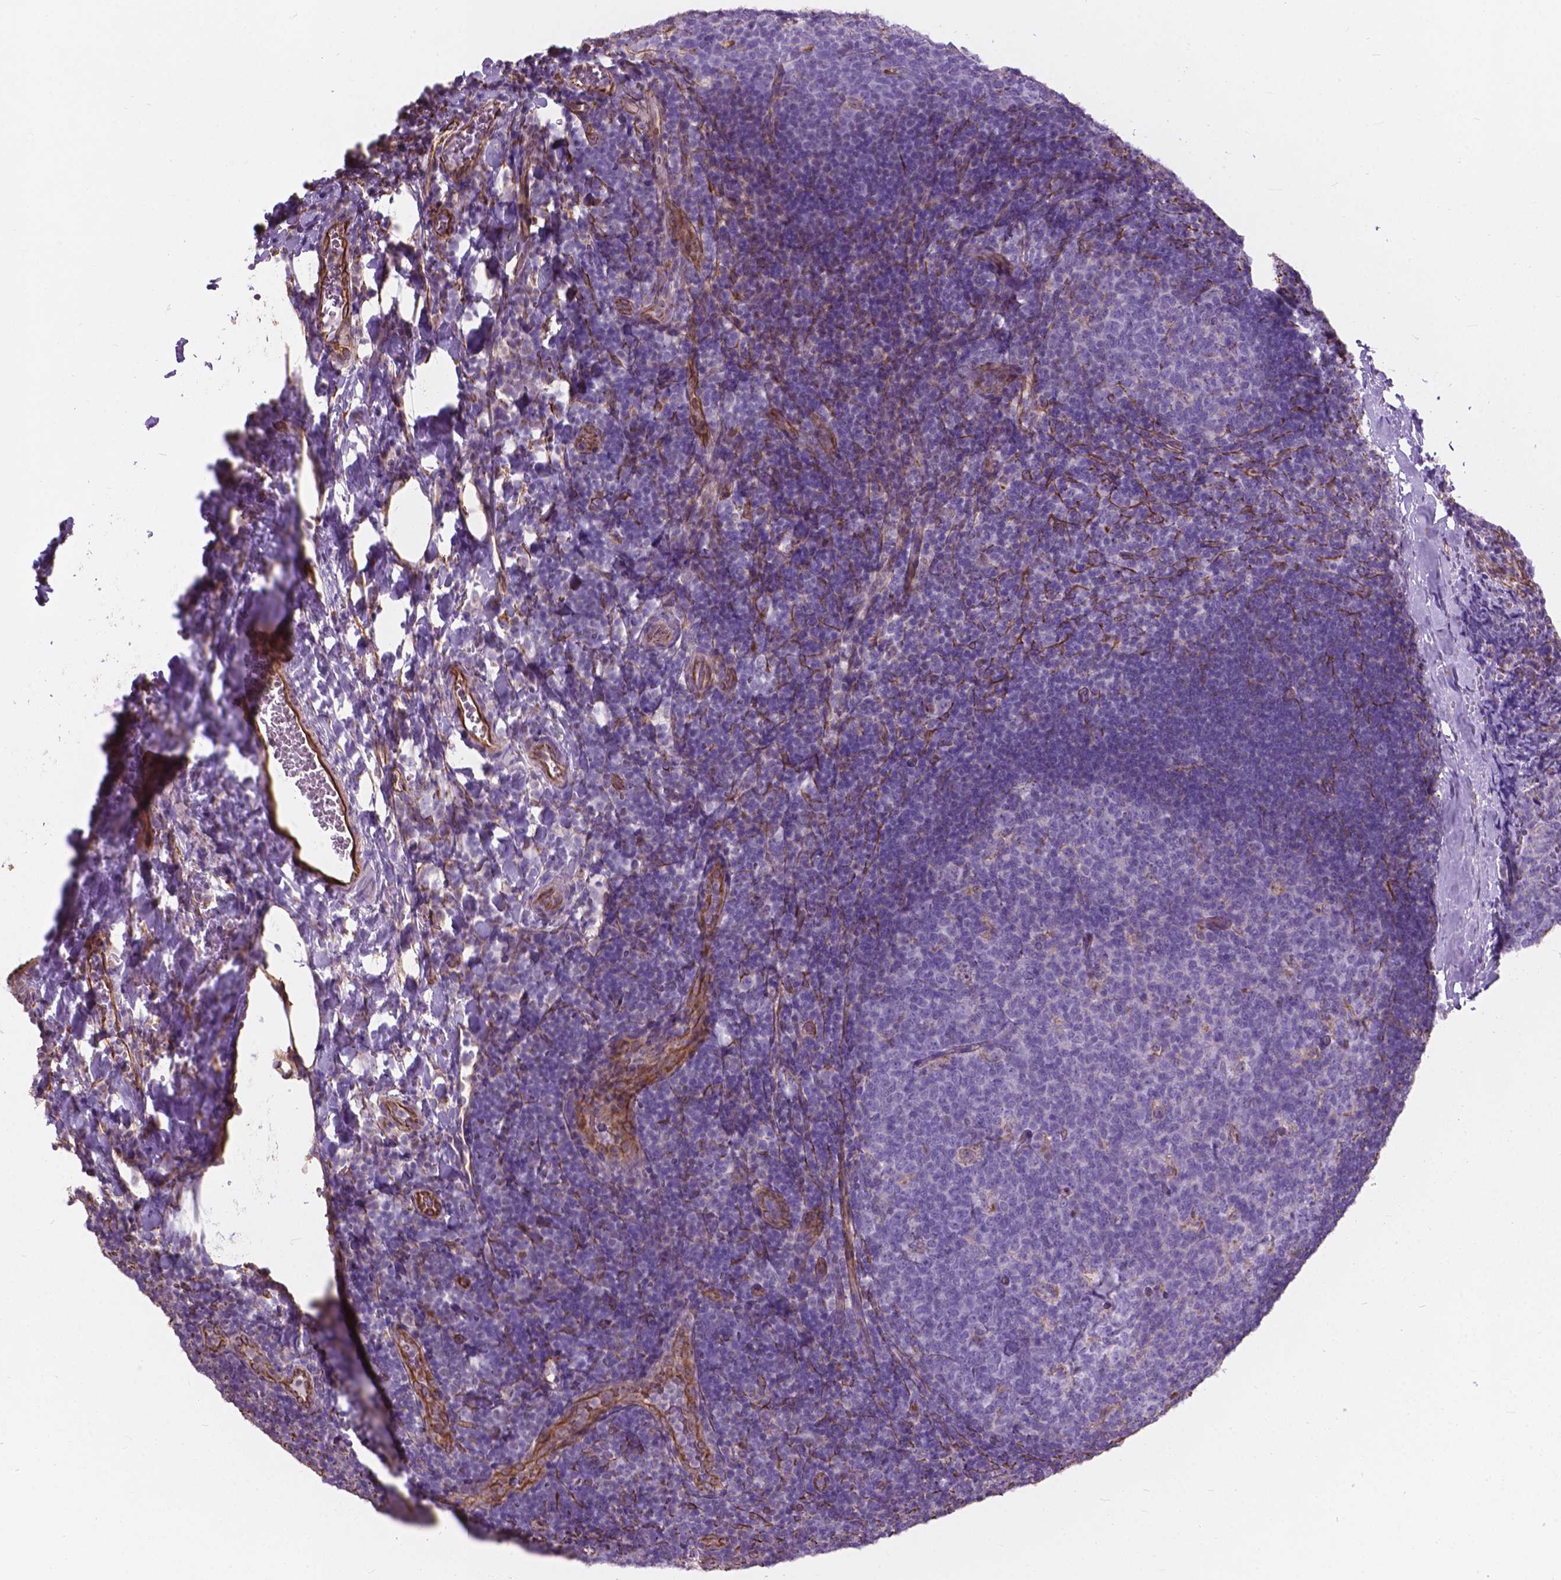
{"staining": {"intensity": "negative", "quantity": "none", "location": "none"}, "tissue": "tonsil", "cell_type": "Germinal center cells", "image_type": "normal", "snomed": [{"axis": "morphology", "description": "Normal tissue, NOS"}, {"axis": "topography", "description": "Tonsil"}], "caption": "Tonsil was stained to show a protein in brown. There is no significant staining in germinal center cells. (Brightfield microscopy of DAB (3,3'-diaminobenzidine) immunohistochemistry at high magnification).", "gene": "AMOT", "patient": {"sex": "male", "age": 17}}